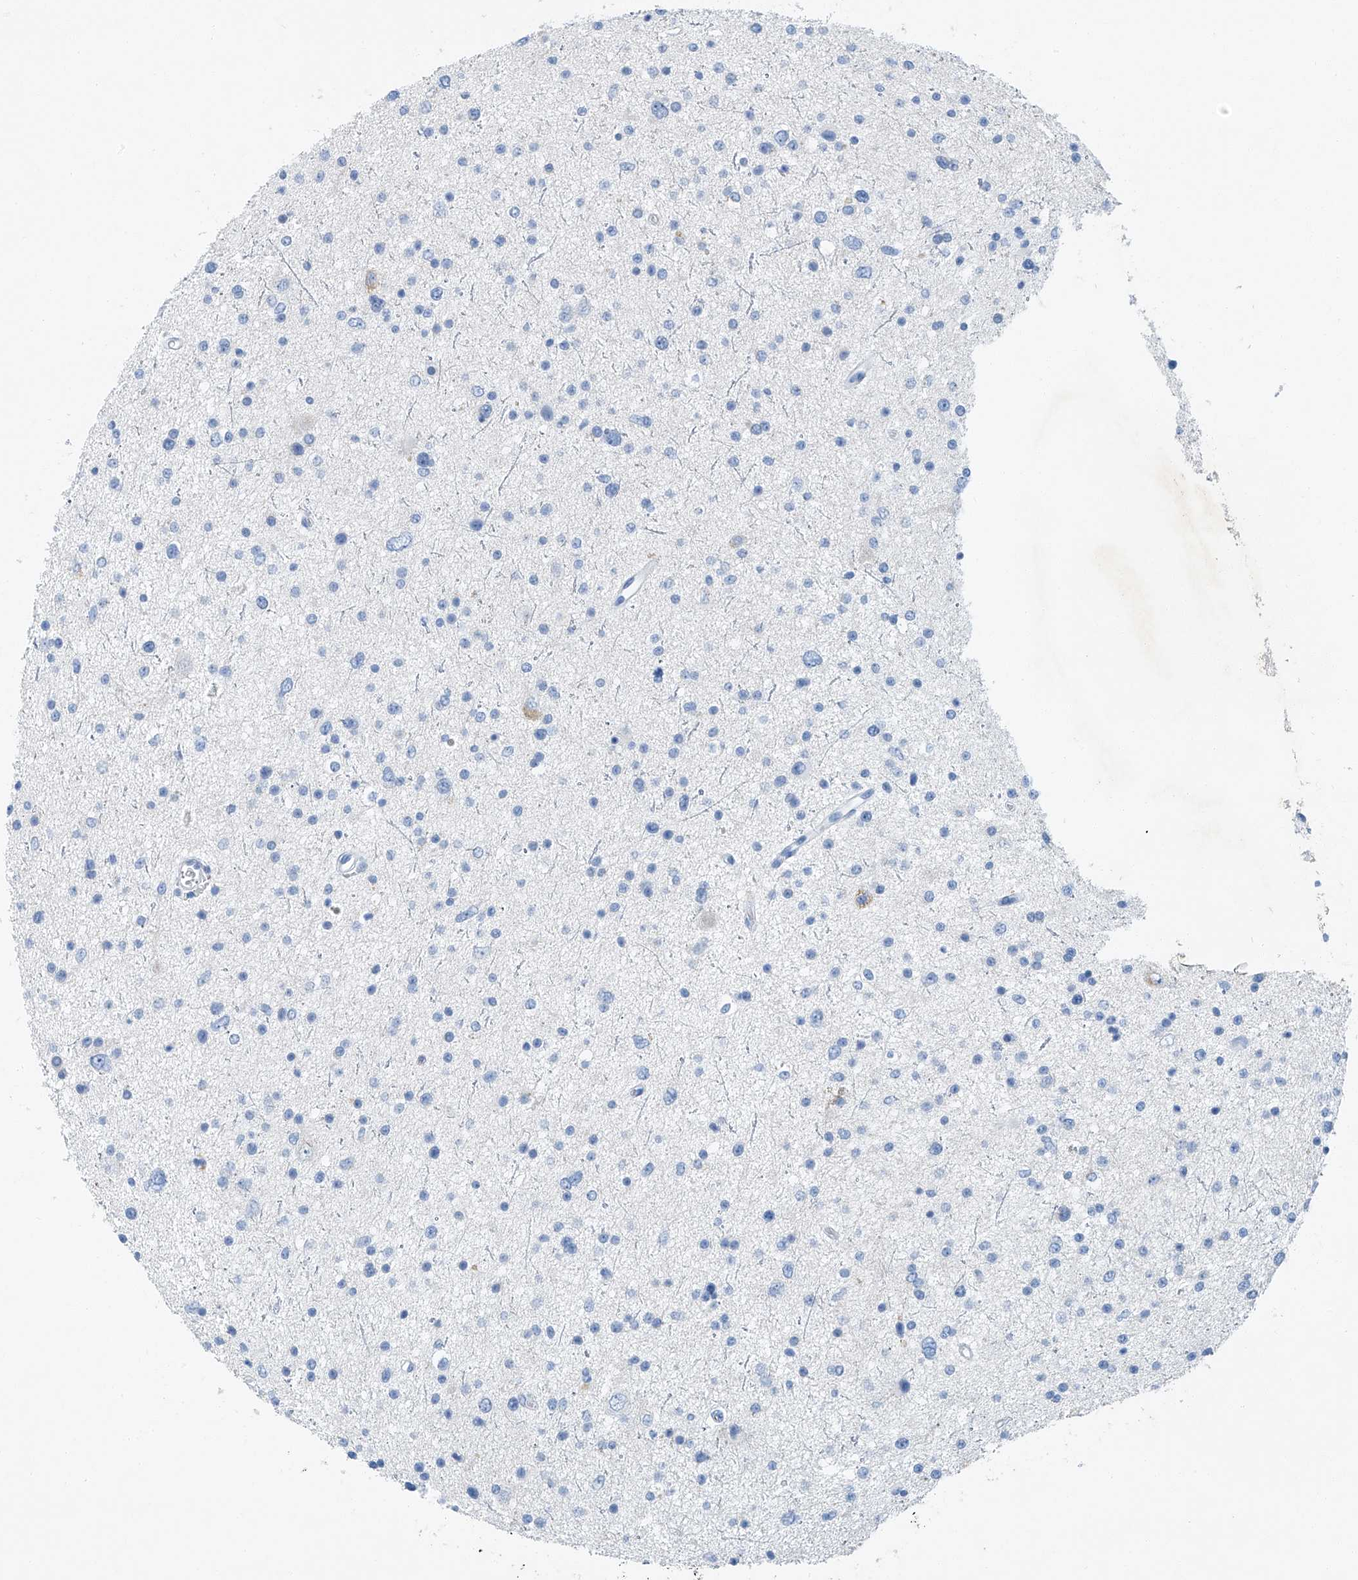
{"staining": {"intensity": "negative", "quantity": "none", "location": "none"}, "tissue": "glioma", "cell_type": "Tumor cells", "image_type": "cancer", "snomed": [{"axis": "morphology", "description": "Glioma, malignant, Low grade"}, {"axis": "topography", "description": "Brain"}], "caption": "Malignant glioma (low-grade) was stained to show a protein in brown. There is no significant expression in tumor cells.", "gene": "C1orf87", "patient": {"sex": "female", "age": 37}}